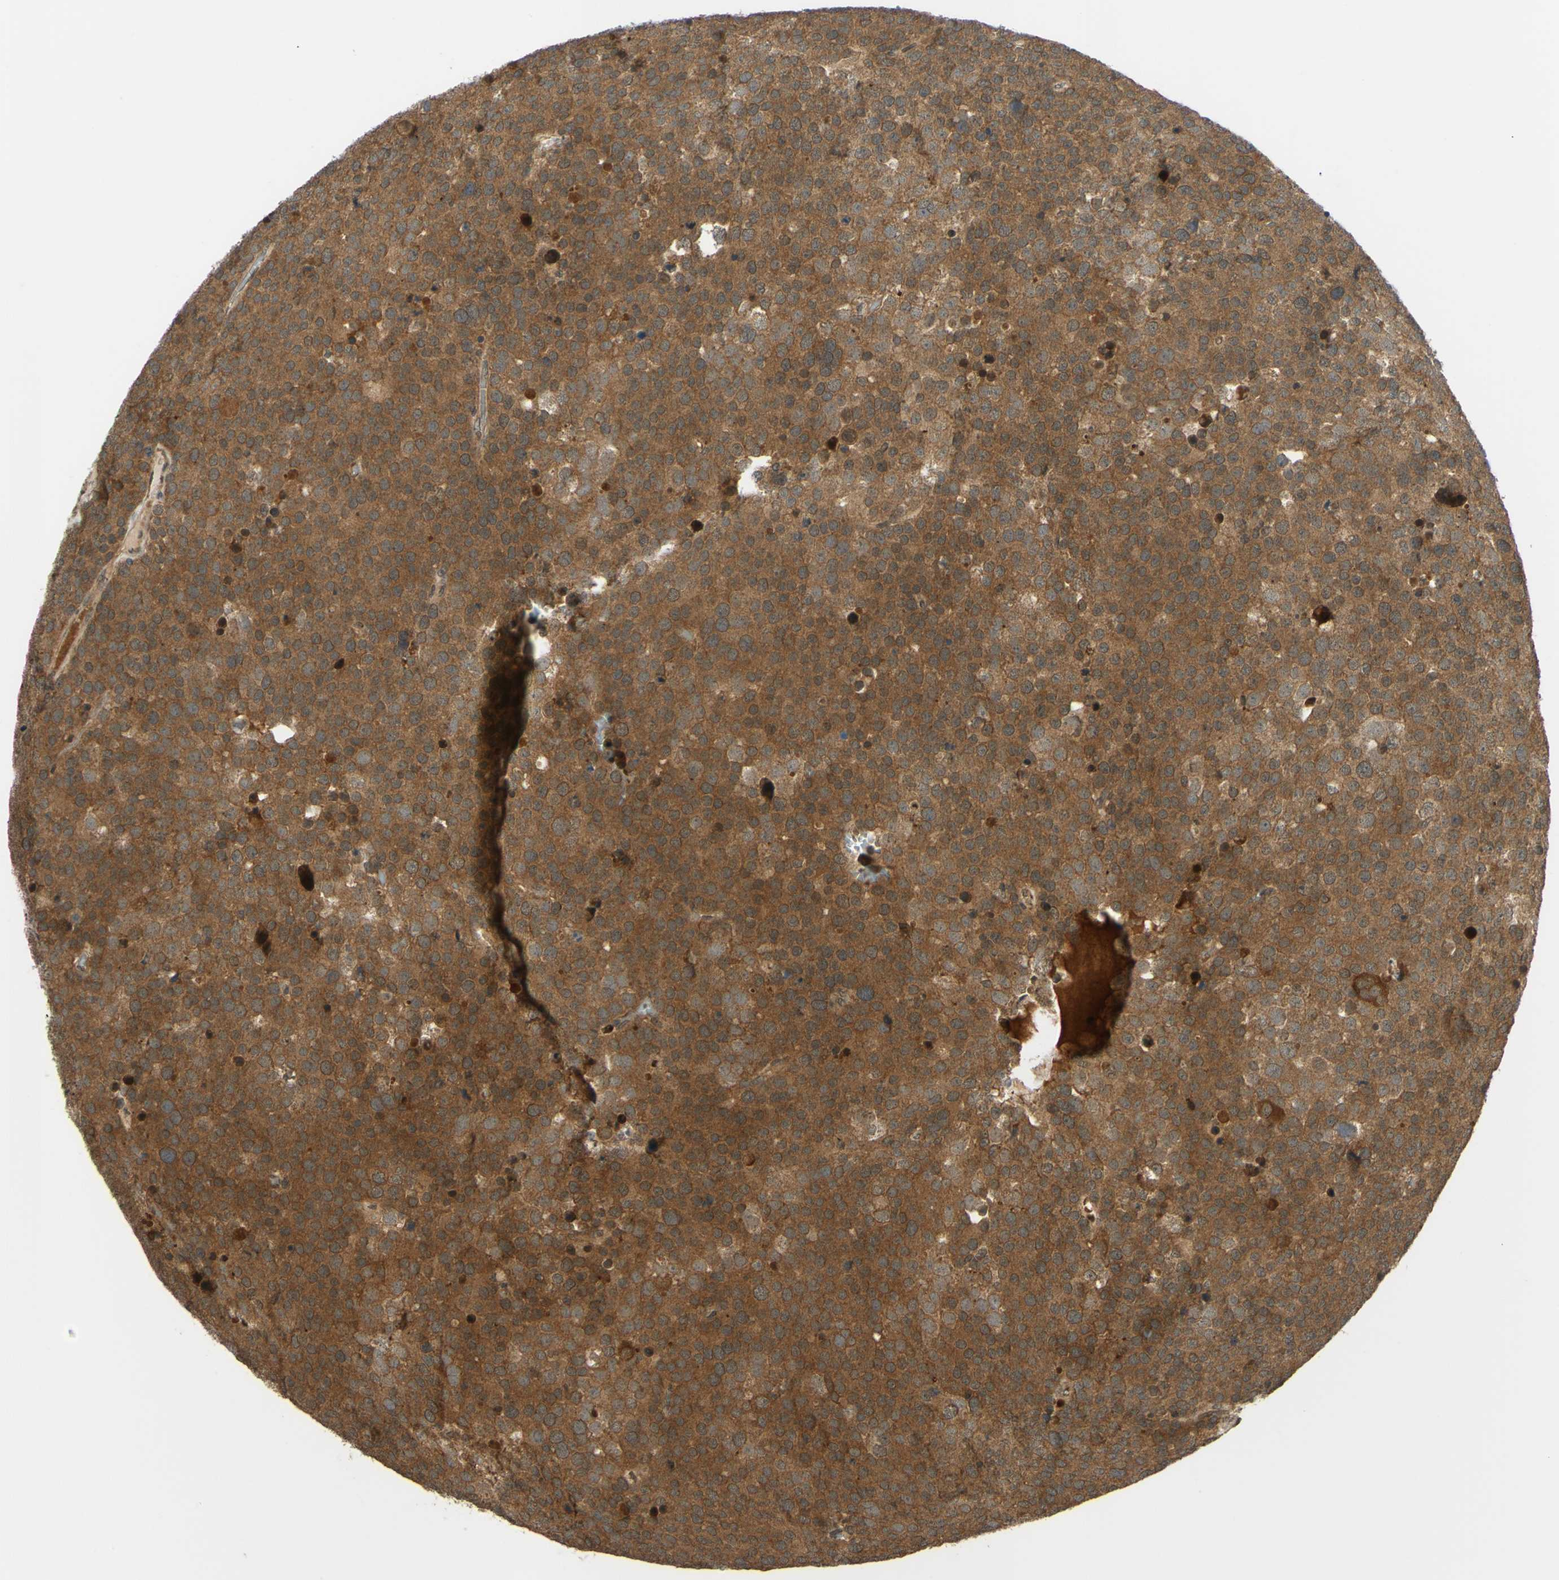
{"staining": {"intensity": "moderate", "quantity": ">75%", "location": "cytoplasmic/membranous"}, "tissue": "testis cancer", "cell_type": "Tumor cells", "image_type": "cancer", "snomed": [{"axis": "morphology", "description": "Seminoma, NOS"}, {"axis": "topography", "description": "Testis"}], "caption": "Immunohistochemistry (IHC) image of human testis cancer (seminoma) stained for a protein (brown), which displays medium levels of moderate cytoplasmic/membranous staining in approximately >75% of tumor cells.", "gene": "ABCC8", "patient": {"sex": "male", "age": 71}}